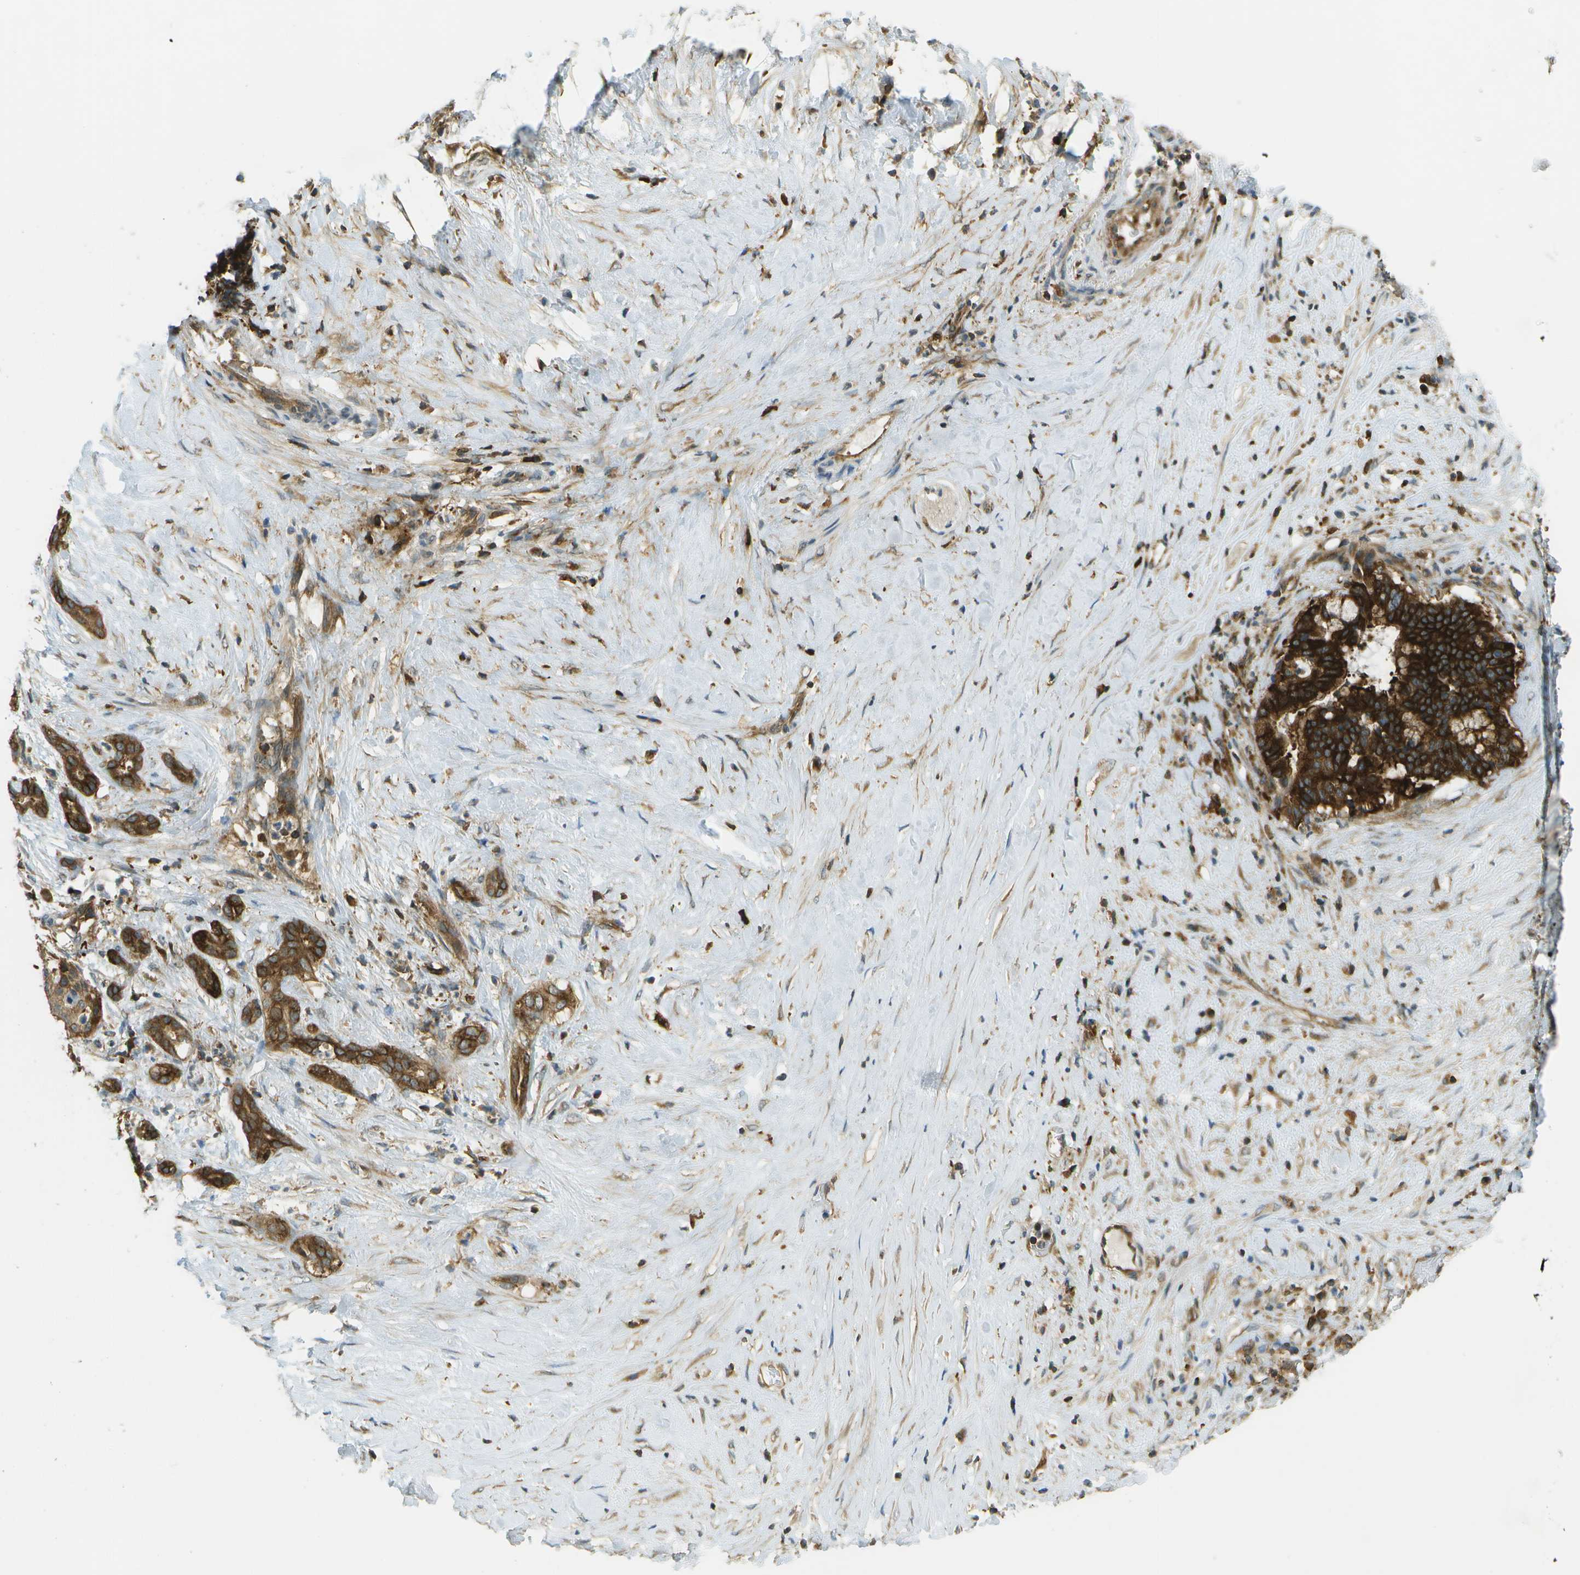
{"staining": {"intensity": "strong", "quantity": ">75%", "location": "cytoplasmic/membranous"}, "tissue": "pancreatic cancer", "cell_type": "Tumor cells", "image_type": "cancer", "snomed": [{"axis": "morphology", "description": "Adenocarcinoma, NOS"}, {"axis": "topography", "description": "Pancreas"}], "caption": "Strong cytoplasmic/membranous protein positivity is identified in about >75% of tumor cells in pancreatic adenocarcinoma.", "gene": "TMTC1", "patient": {"sex": "male", "age": 41}}